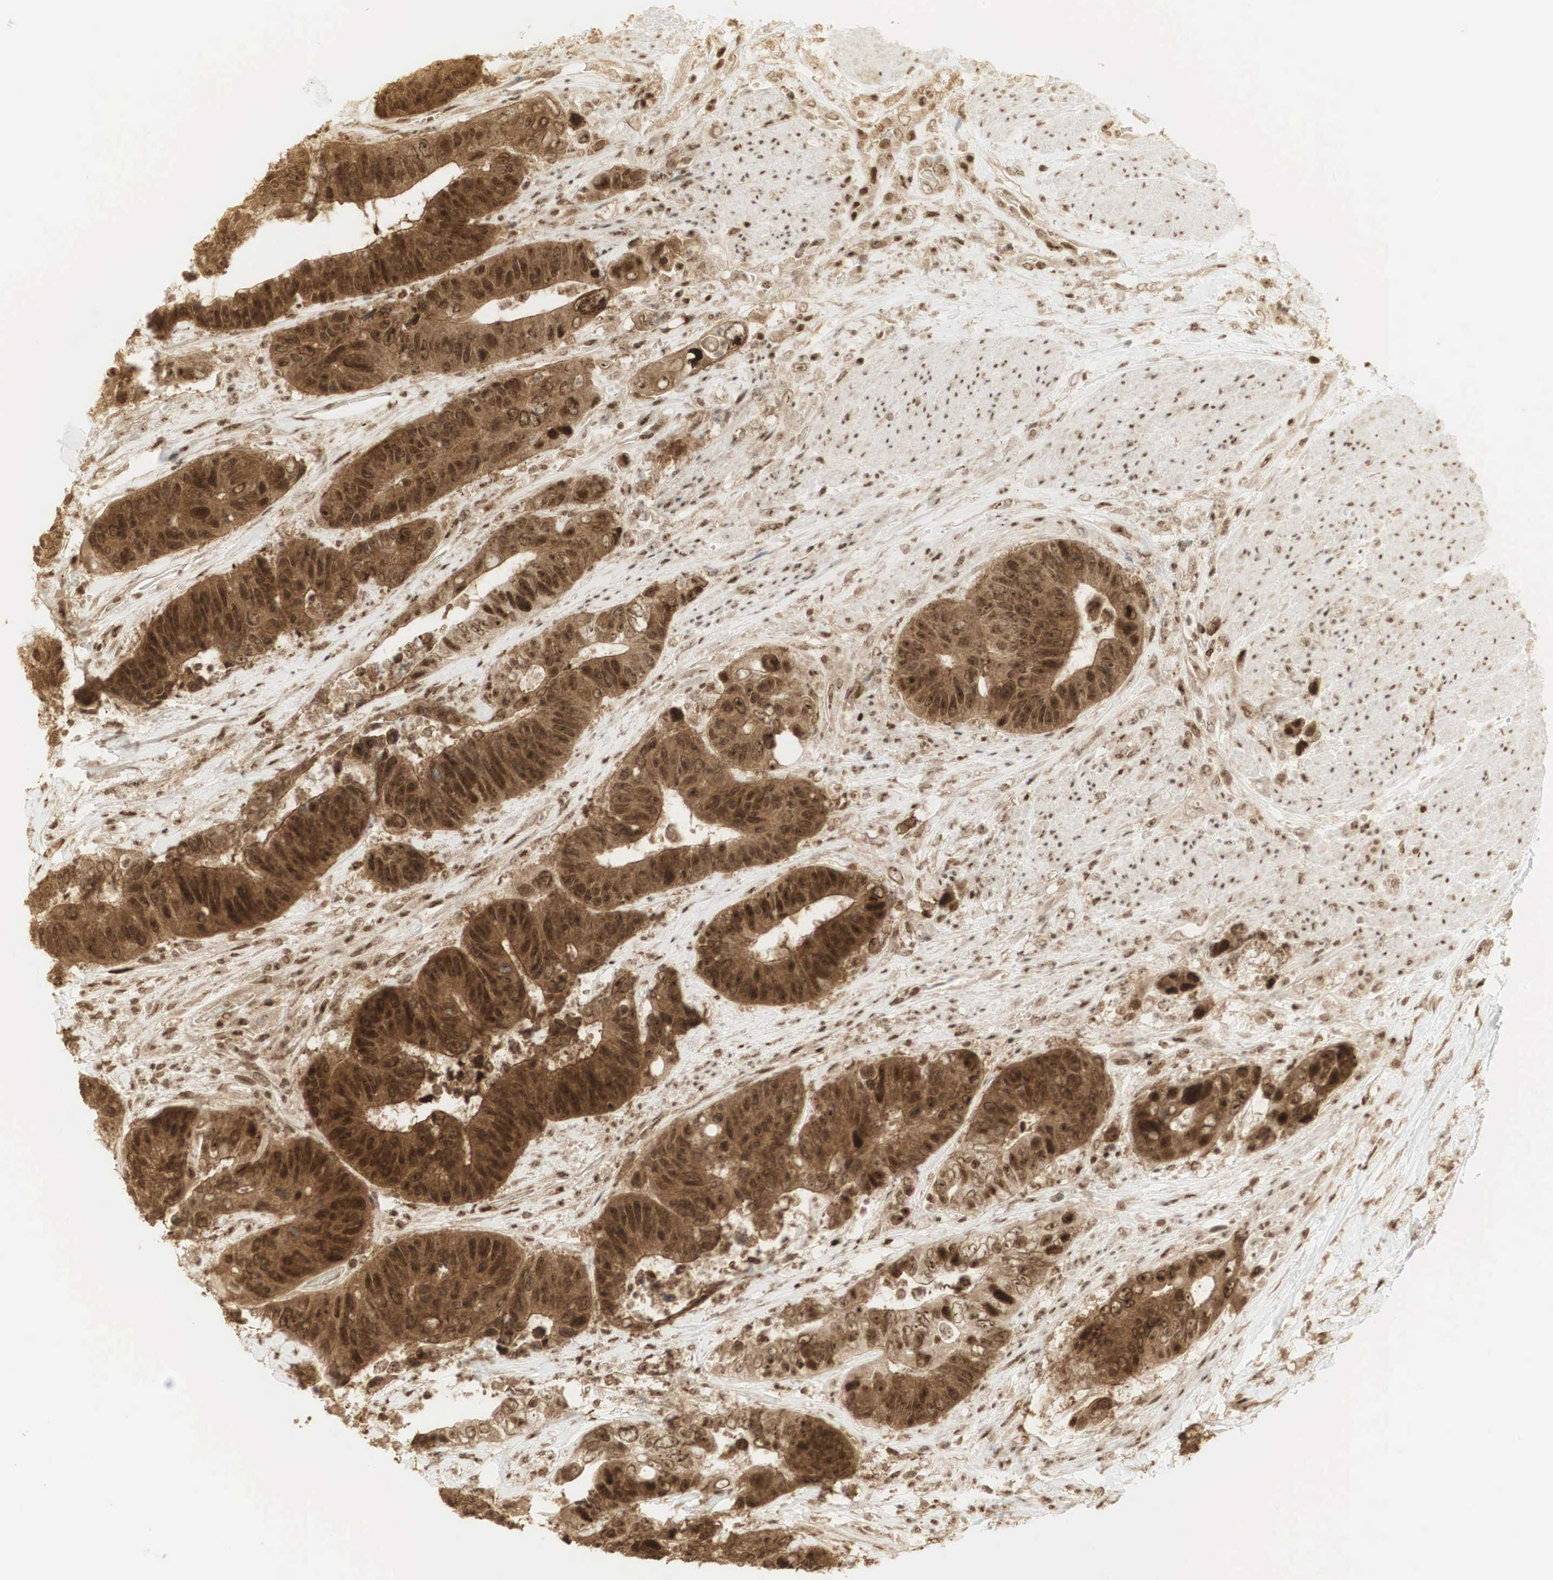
{"staining": {"intensity": "strong", "quantity": ">75%", "location": "cytoplasmic/membranous,nuclear"}, "tissue": "colorectal cancer", "cell_type": "Tumor cells", "image_type": "cancer", "snomed": [{"axis": "morphology", "description": "Adenocarcinoma, NOS"}, {"axis": "topography", "description": "Rectum"}], "caption": "Tumor cells reveal high levels of strong cytoplasmic/membranous and nuclear staining in about >75% of cells in adenocarcinoma (colorectal). (Brightfield microscopy of DAB IHC at high magnification).", "gene": "RNF113A", "patient": {"sex": "female", "age": 65}}